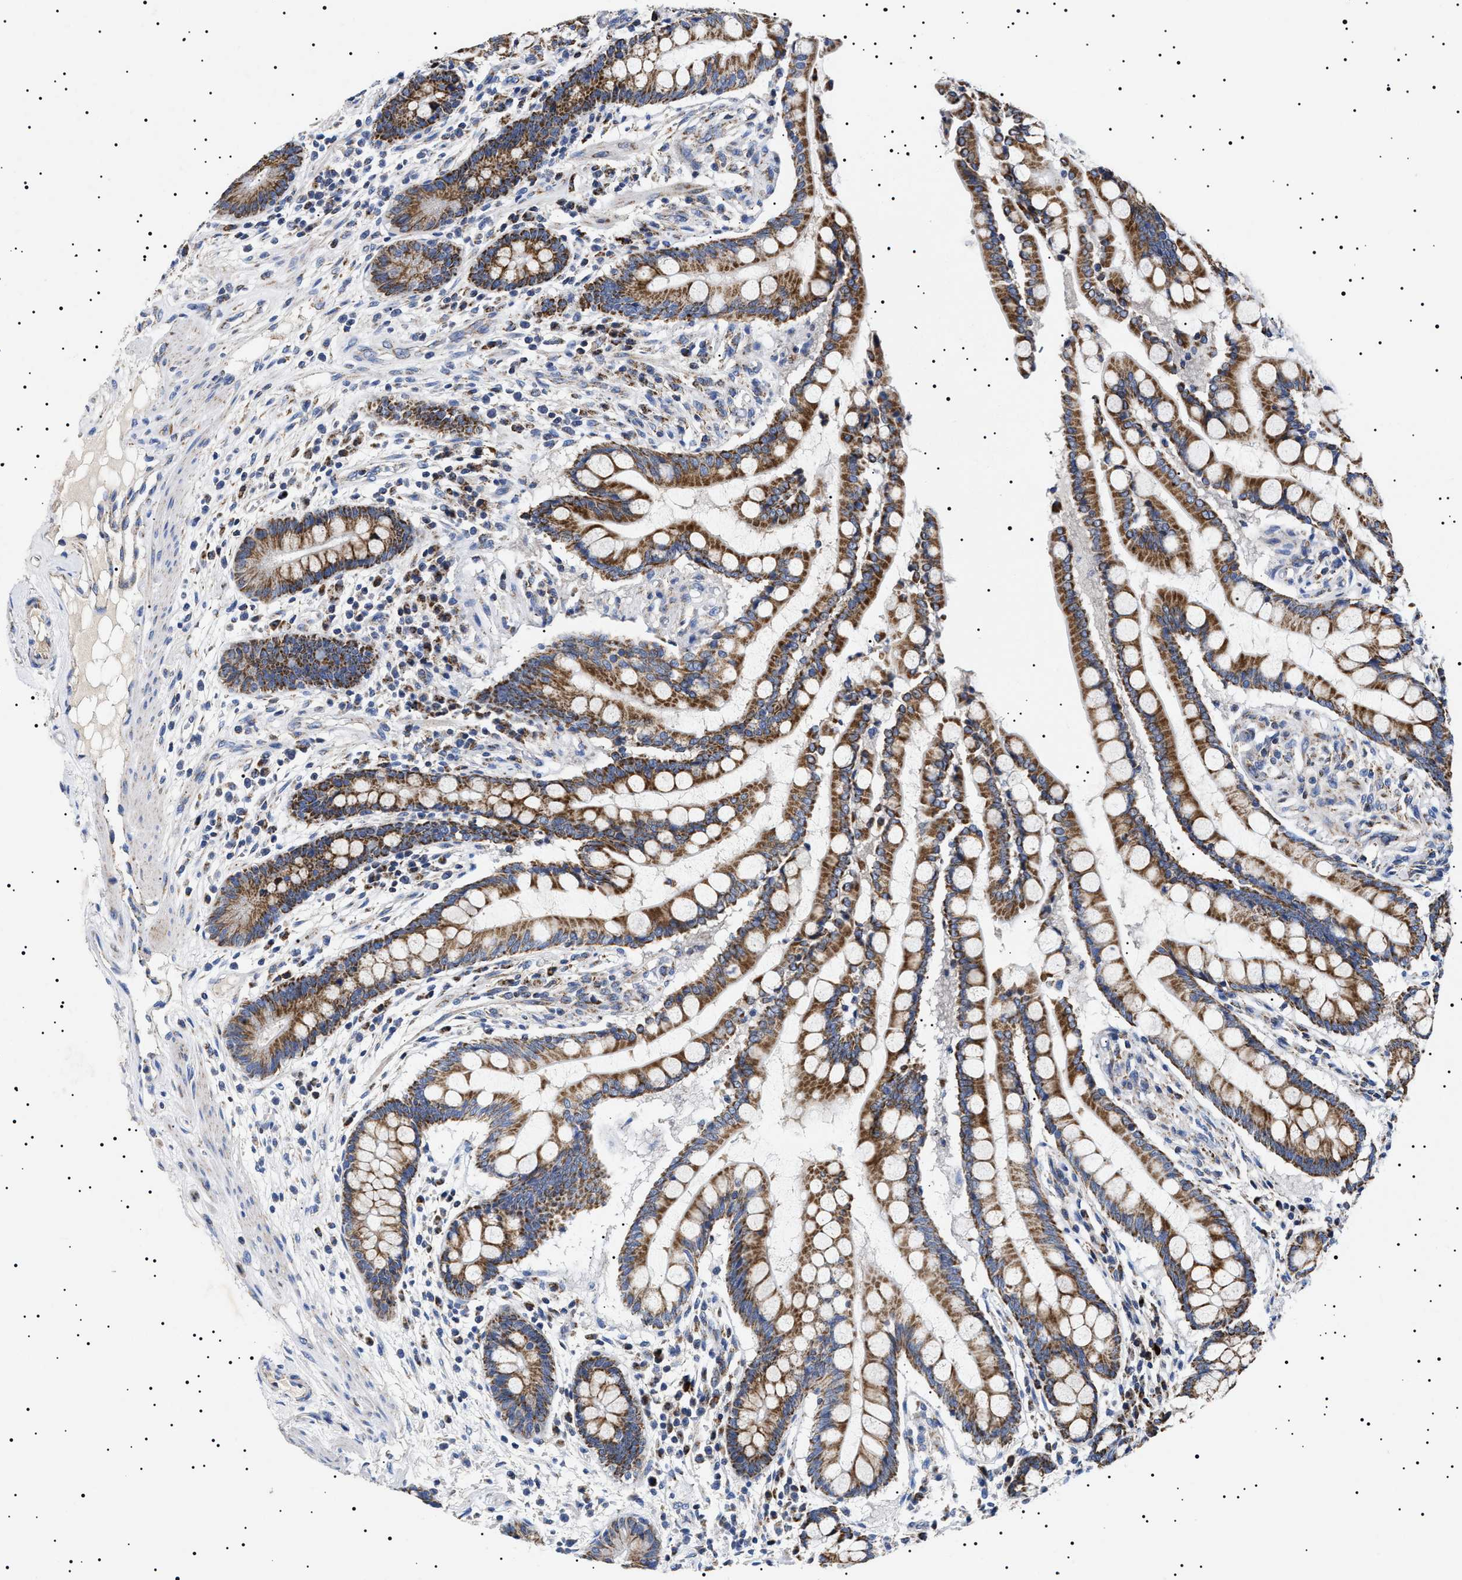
{"staining": {"intensity": "negative", "quantity": "none", "location": "none"}, "tissue": "colon", "cell_type": "Endothelial cells", "image_type": "normal", "snomed": [{"axis": "morphology", "description": "Normal tissue, NOS"}, {"axis": "topography", "description": "Colon"}], "caption": "Colon stained for a protein using immunohistochemistry shows no expression endothelial cells.", "gene": "CHRDL2", "patient": {"sex": "male", "age": 73}}